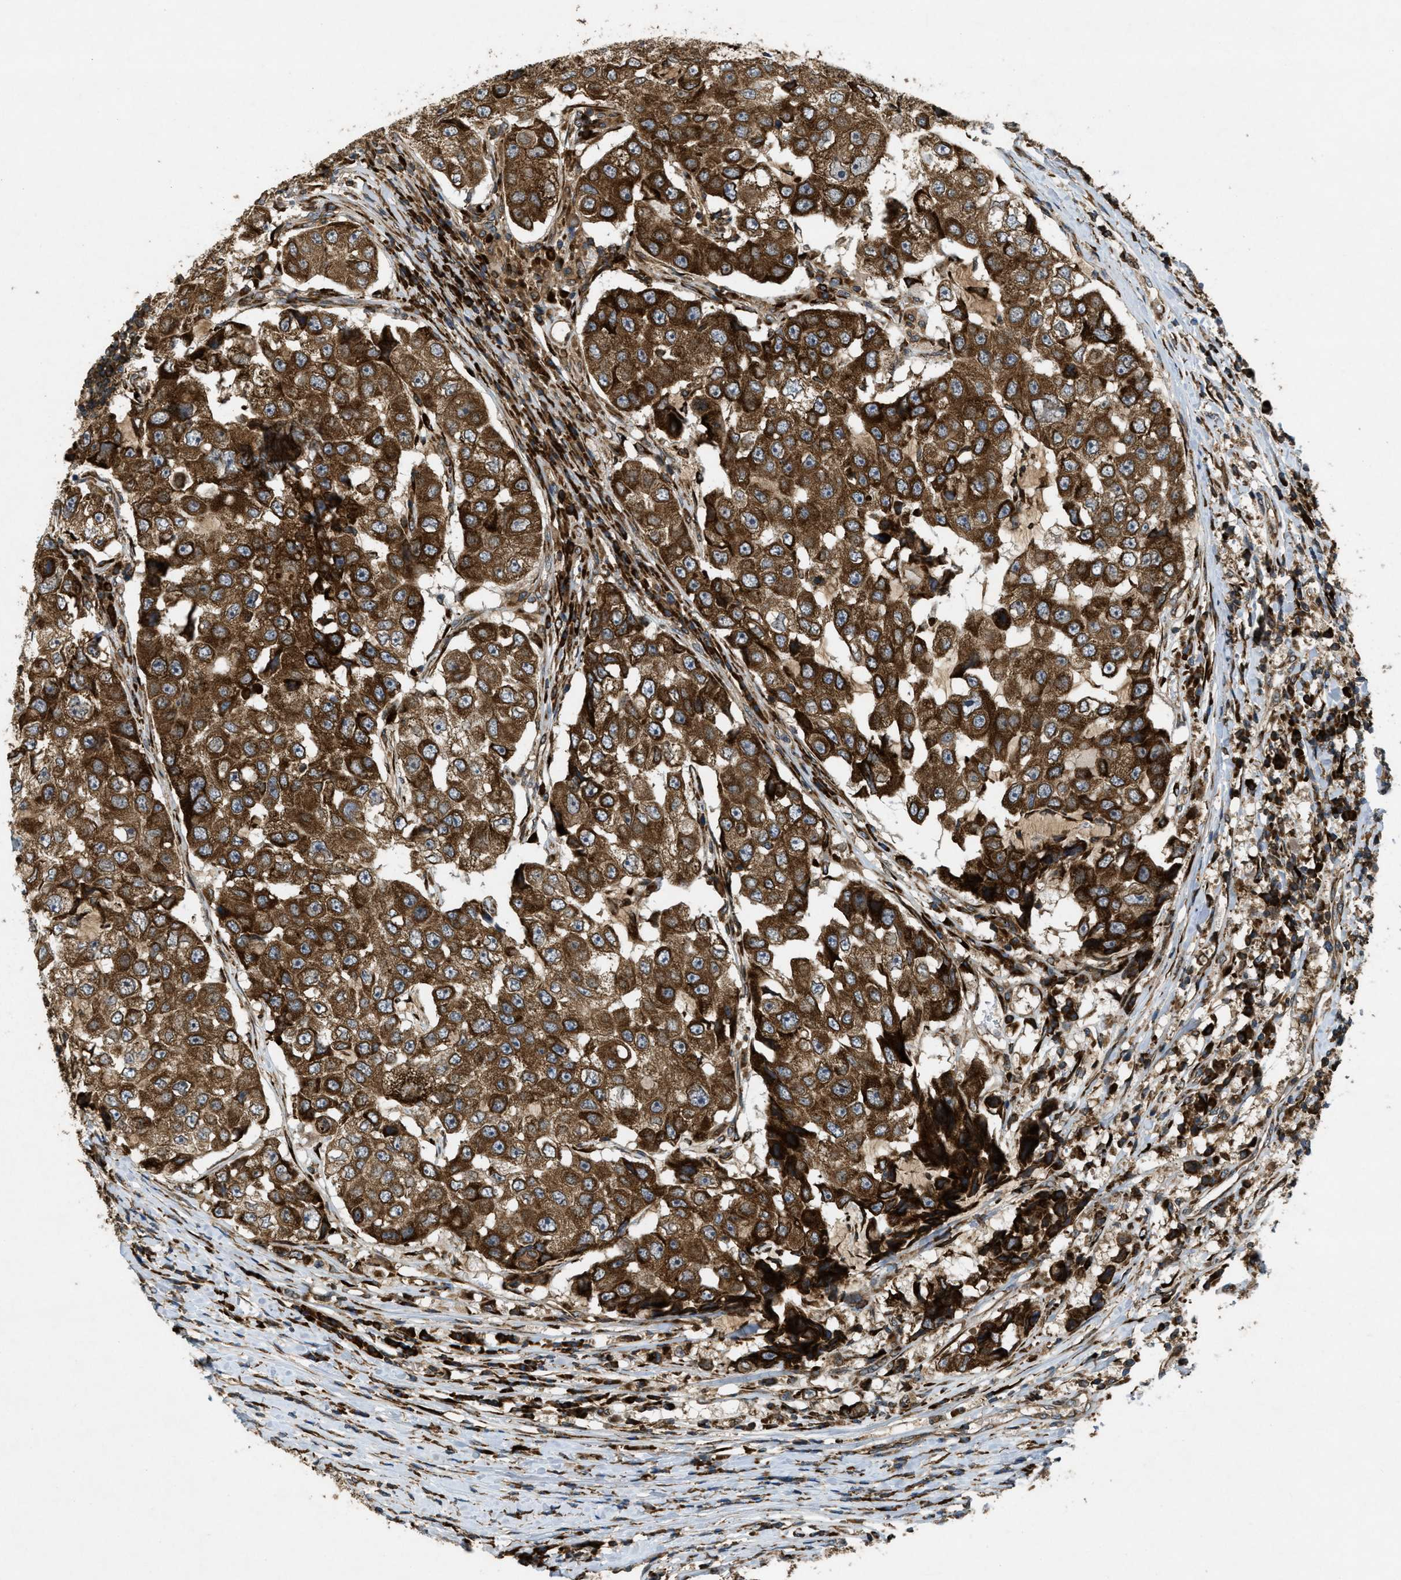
{"staining": {"intensity": "strong", "quantity": ">75%", "location": "cytoplasmic/membranous"}, "tissue": "breast cancer", "cell_type": "Tumor cells", "image_type": "cancer", "snomed": [{"axis": "morphology", "description": "Duct carcinoma"}, {"axis": "topography", "description": "Breast"}], "caption": "DAB immunohistochemical staining of breast cancer reveals strong cytoplasmic/membranous protein positivity in approximately >75% of tumor cells.", "gene": "PCDH18", "patient": {"sex": "female", "age": 27}}